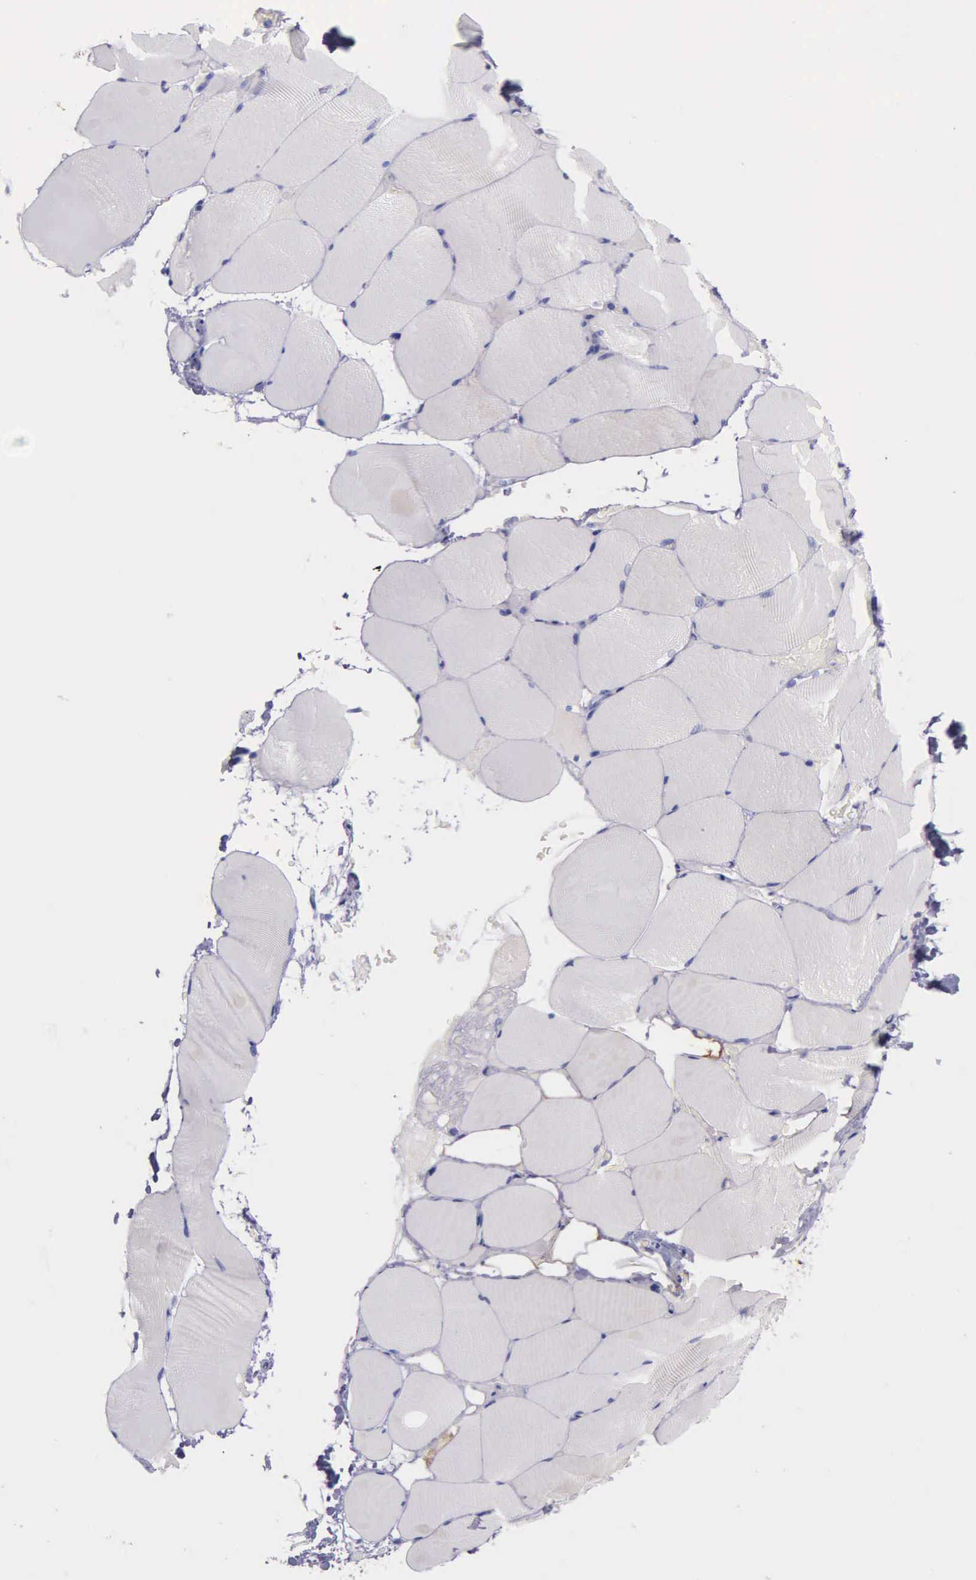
{"staining": {"intensity": "negative", "quantity": "none", "location": "none"}, "tissue": "skeletal muscle", "cell_type": "Myocytes", "image_type": "normal", "snomed": [{"axis": "morphology", "description": "Normal tissue, NOS"}, {"axis": "topography", "description": "Skeletal muscle"}, {"axis": "topography", "description": "Parathyroid gland"}], "caption": "Immunohistochemistry histopathology image of benign skeletal muscle: human skeletal muscle stained with DAB (3,3'-diaminobenzidine) displays no significant protein positivity in myocytes.", "gene": "GSTT2B", "patient": {"sex": "female", "age": 37}}